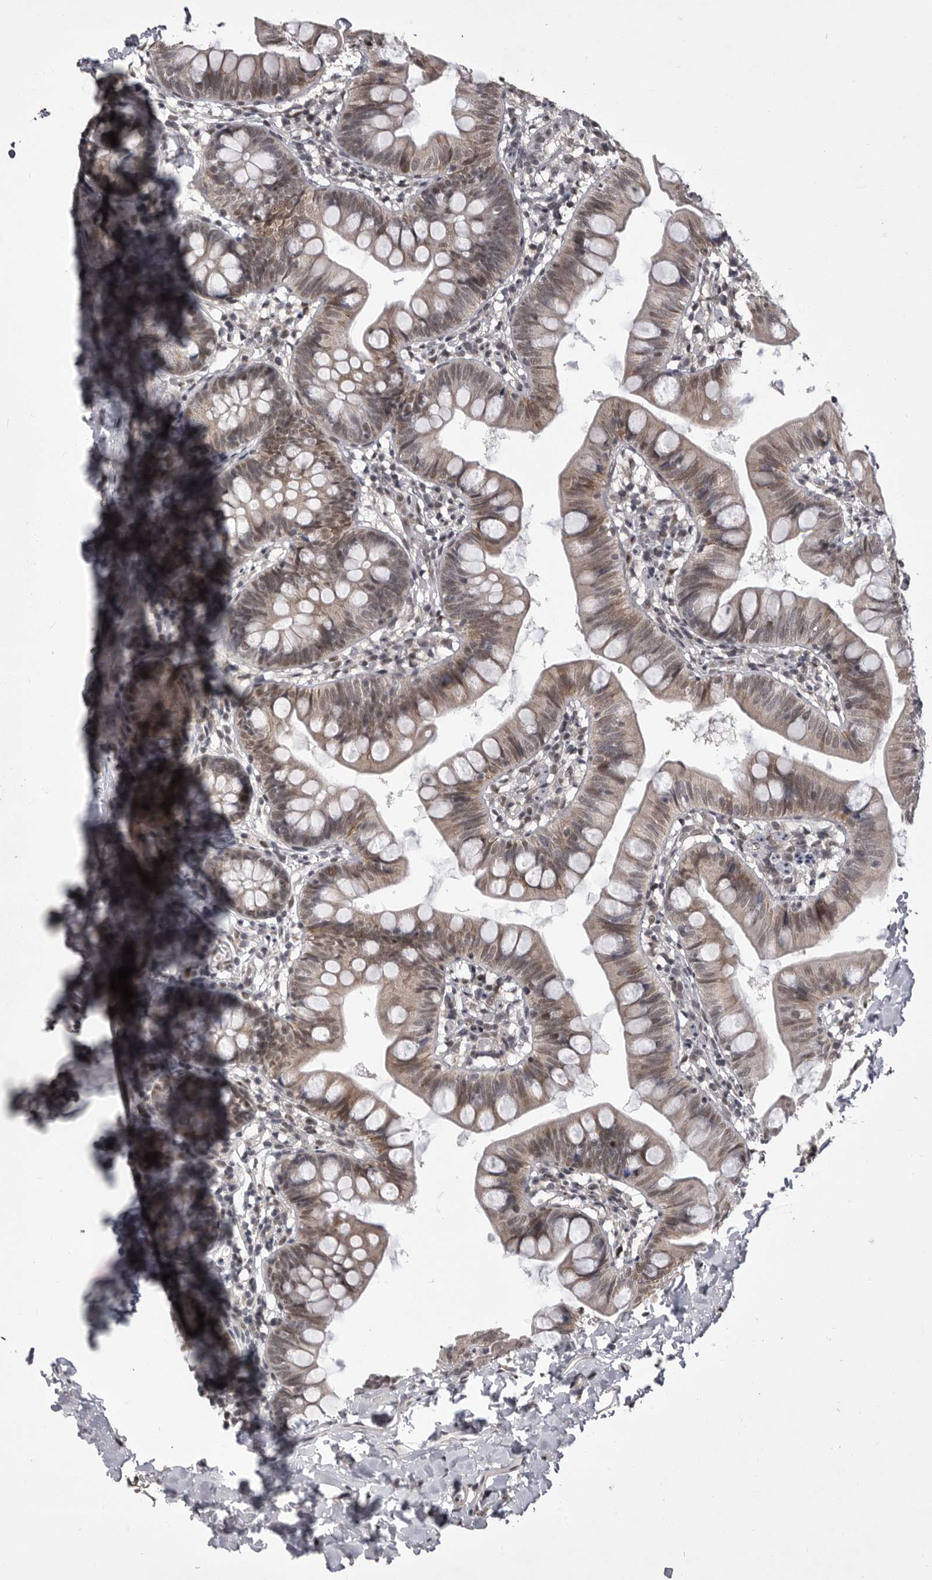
{"staining": {"intensity": "weak", "quantity": ">75%", "location": "cytoplasmic/membranous,nuclear"}, "tissue": "small intestine", "cell_type": "Glandular cells", "image_type": "normal", "snomed": [{"axis": "morphology", "description": "Normal tissue, NOS"}, {"axis": "topography", "description": "Small intestine"}], "caption": "DAB immunohistochemical staining of unremarkable human small intestine shows weak cytoplasmic/membranous,nuclear protein expression in approximately >75% of glandular cells.", "gene": "PRPF3", "patient": {"sex": "male", "age": 7}}